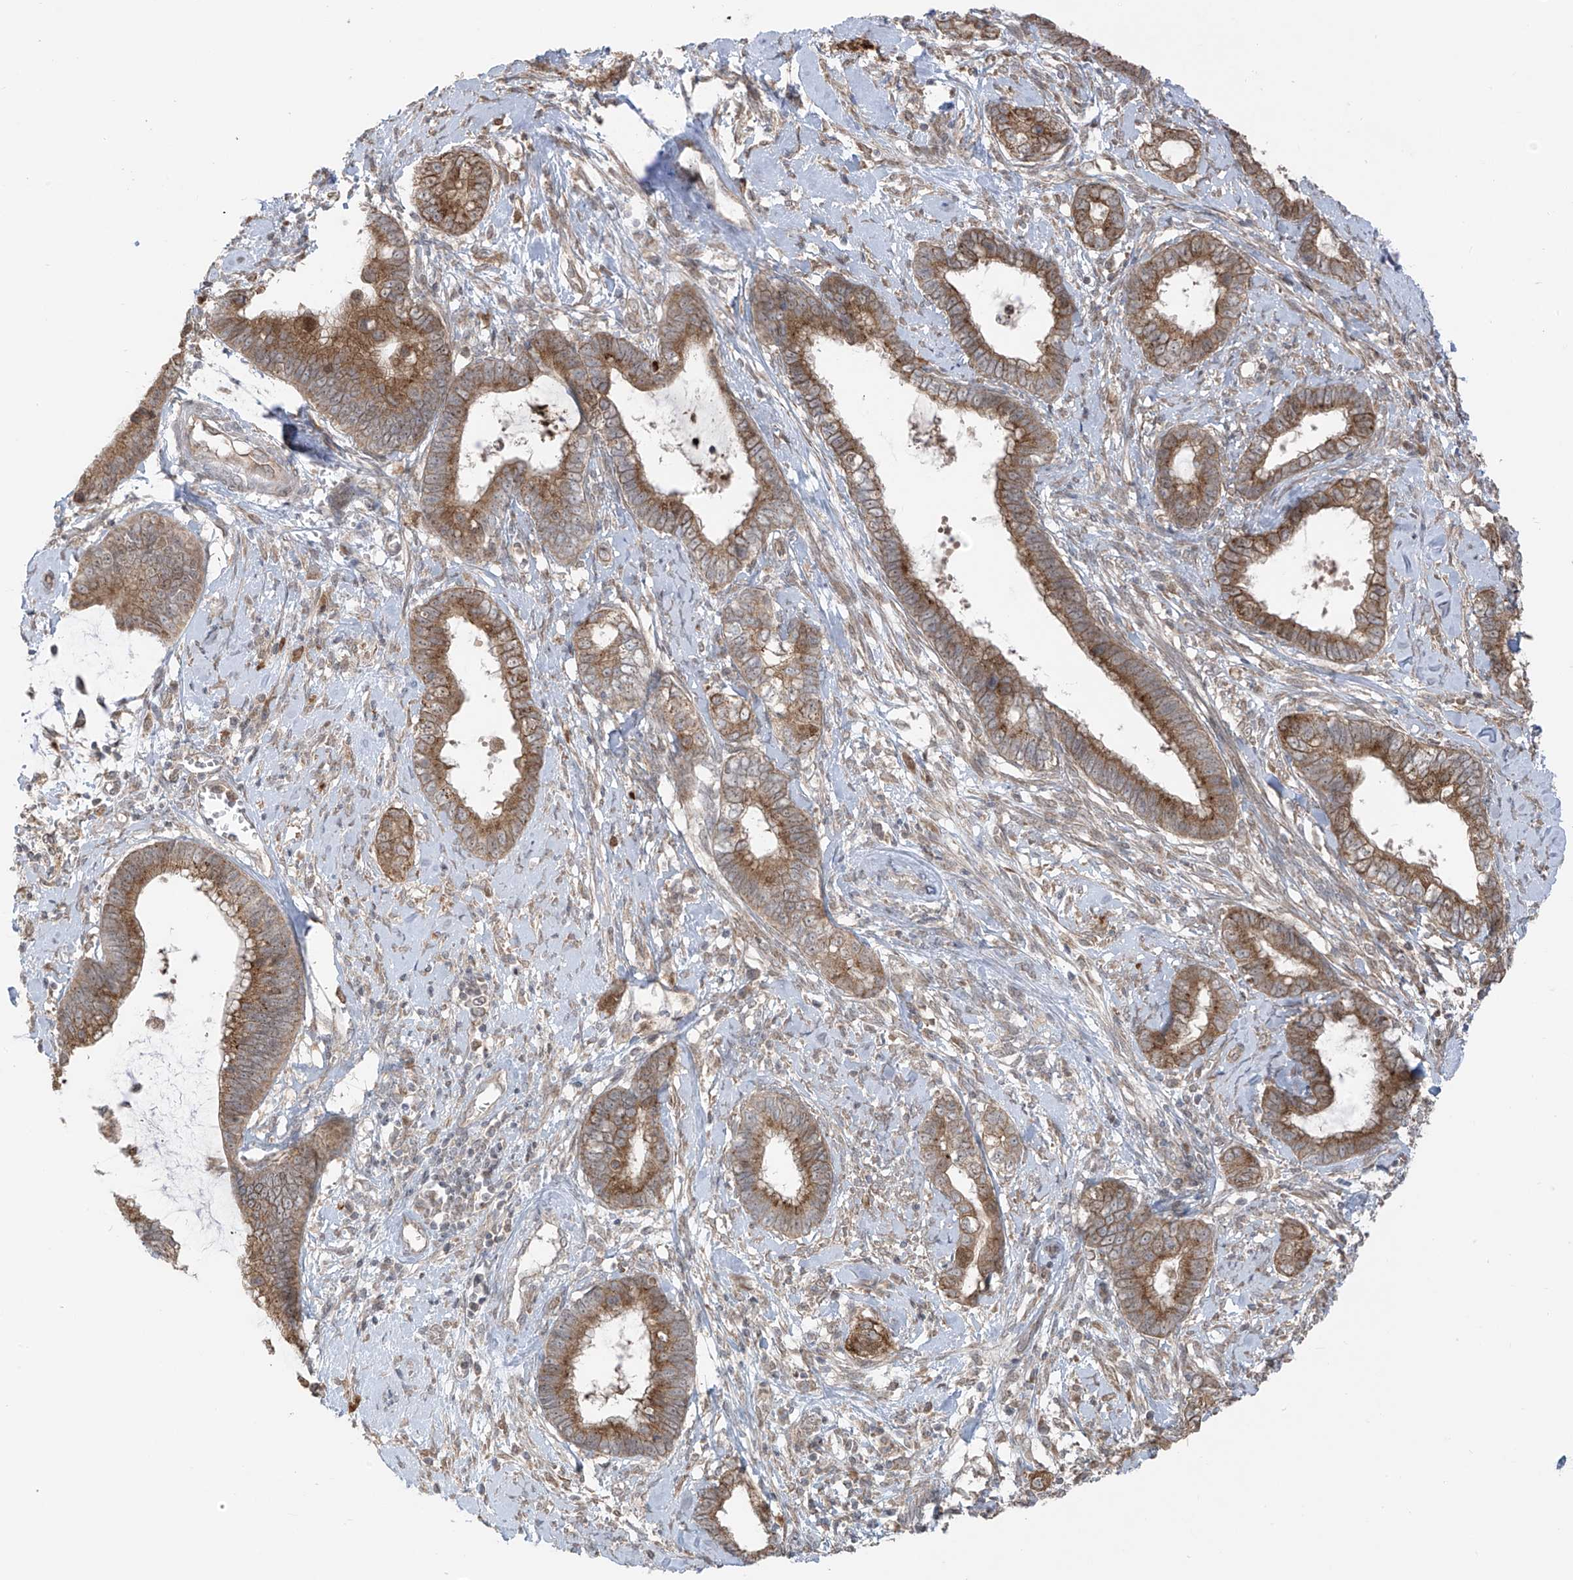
{"staining": {"intensity": "moderate", "quantity": ">75%", "location": "cytoplasmic/membranous"}, "tissue": "cervical cancer", "cell_type": "Tumor cells", "image_type": "cancer", "snomed": [{"axis": "morphology", "description": "Adenocarcinoma, NOS"}, {"axis": "topography", "description": "Cervix"}], "caption": "Tumor cells reveal medium levels of moderate cytoplasmic/membranous staining in about >75% of cells in human cervical adenocarcinoma.", "gene": "PDE11A", "patient": {"sex": "female", "age": 44}}